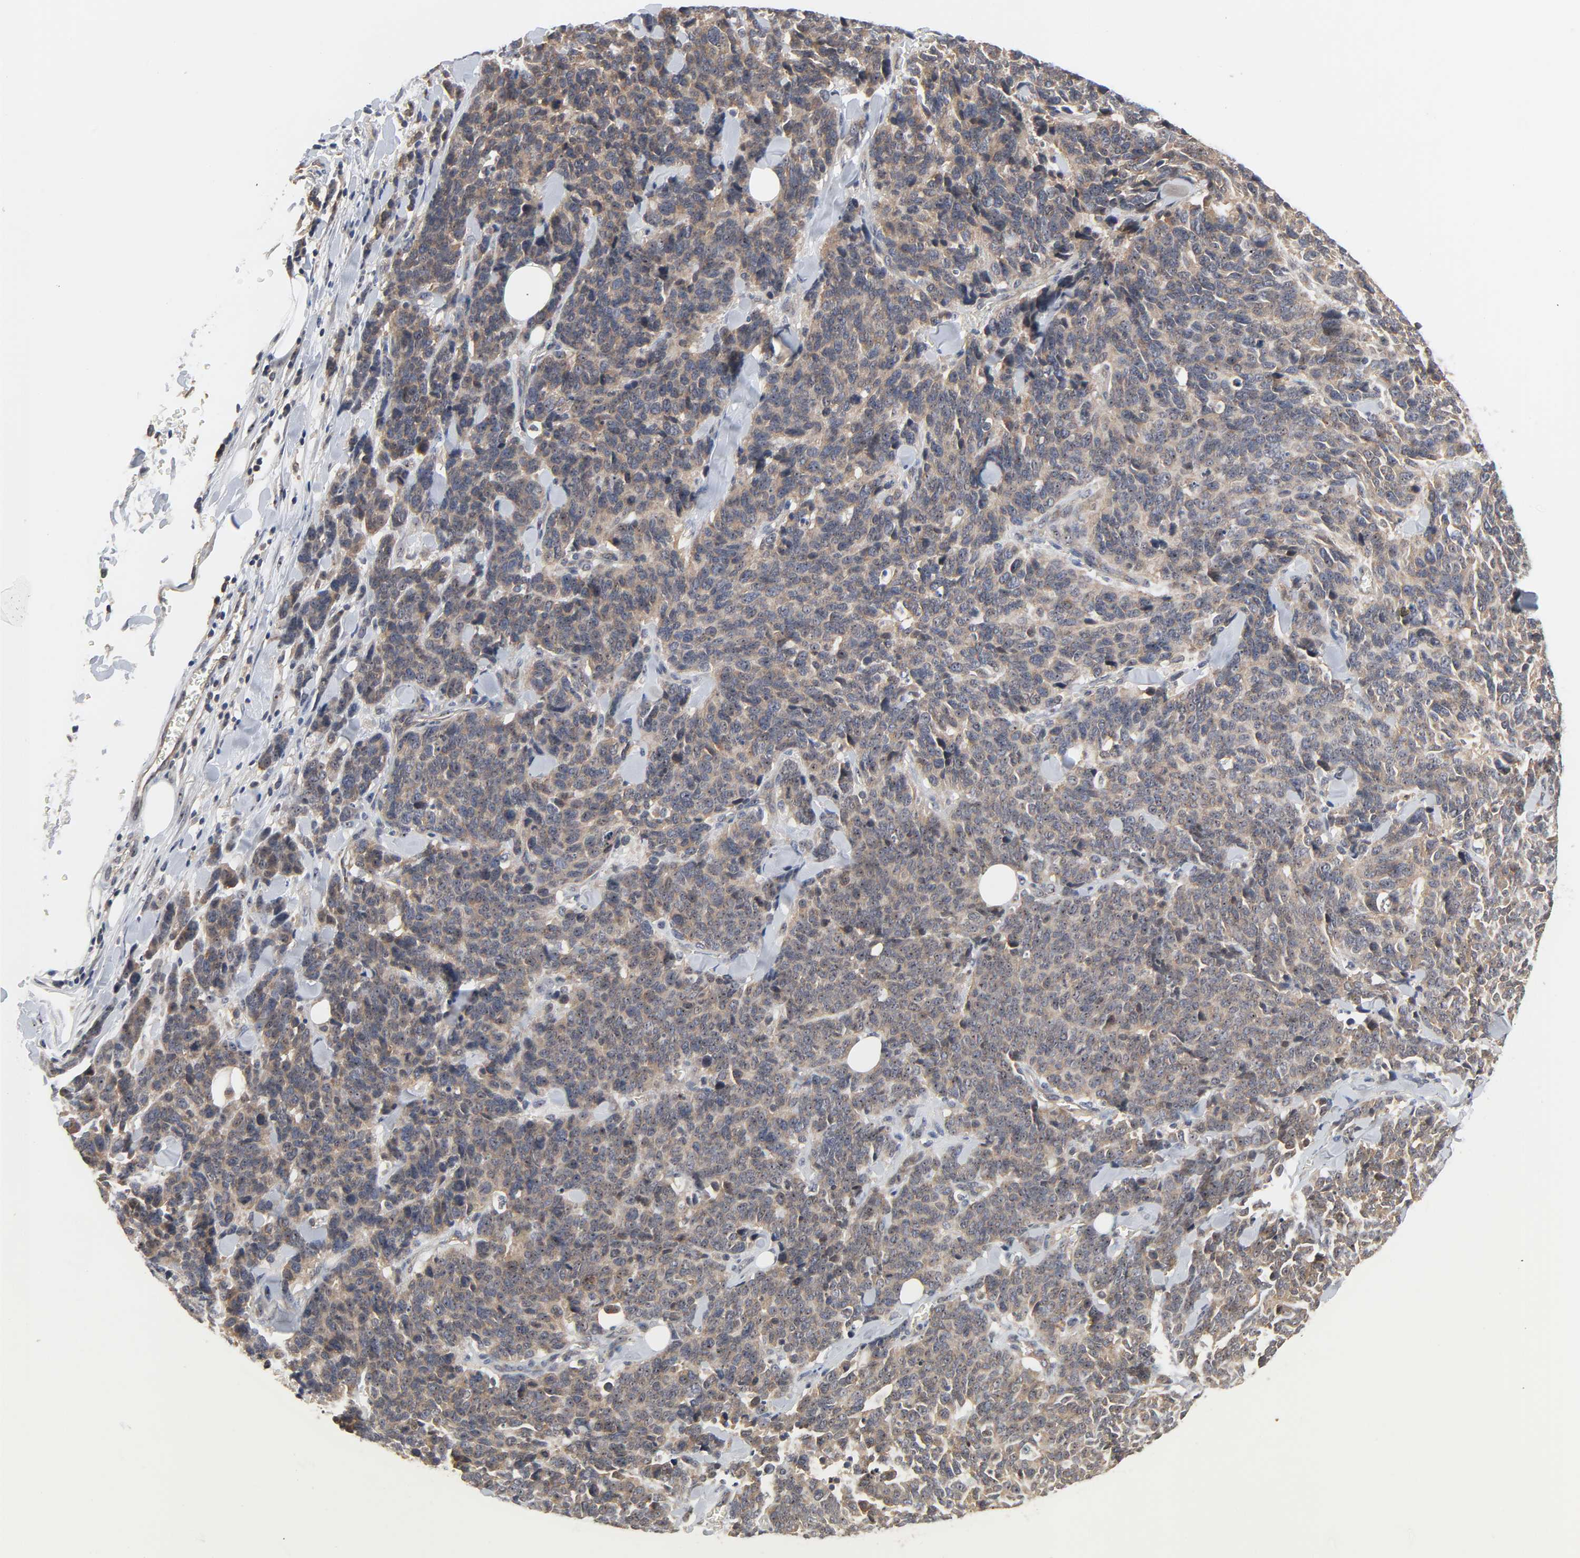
{"staining": {"intensity": "weak", "quantity": ">75%", "location": "cytoplasmic/membranous,nuclear"}, "tissue": "lung cancer", "cell_type": "Tumor cells", "image_type": "cancer", "snomed": [{"axis": "morphology", "description": "Neoplasm, malignant, NOS"}, {"axis": "topography", "description": "Lung"}], "caption": "Lung cancer stained with DAB (3,3'-diaminobenzidine) IHC reveals low levels of weak cytoplasmic/membranous and nuclear positivity in approximately >75% of tumor cells. (Stains: DAB in brown, nuclei in blue, Microscopy: brightfield microscopy at high magnification).", "gene": "DDX10", "patient": {"sex": "female", "age": 58}}